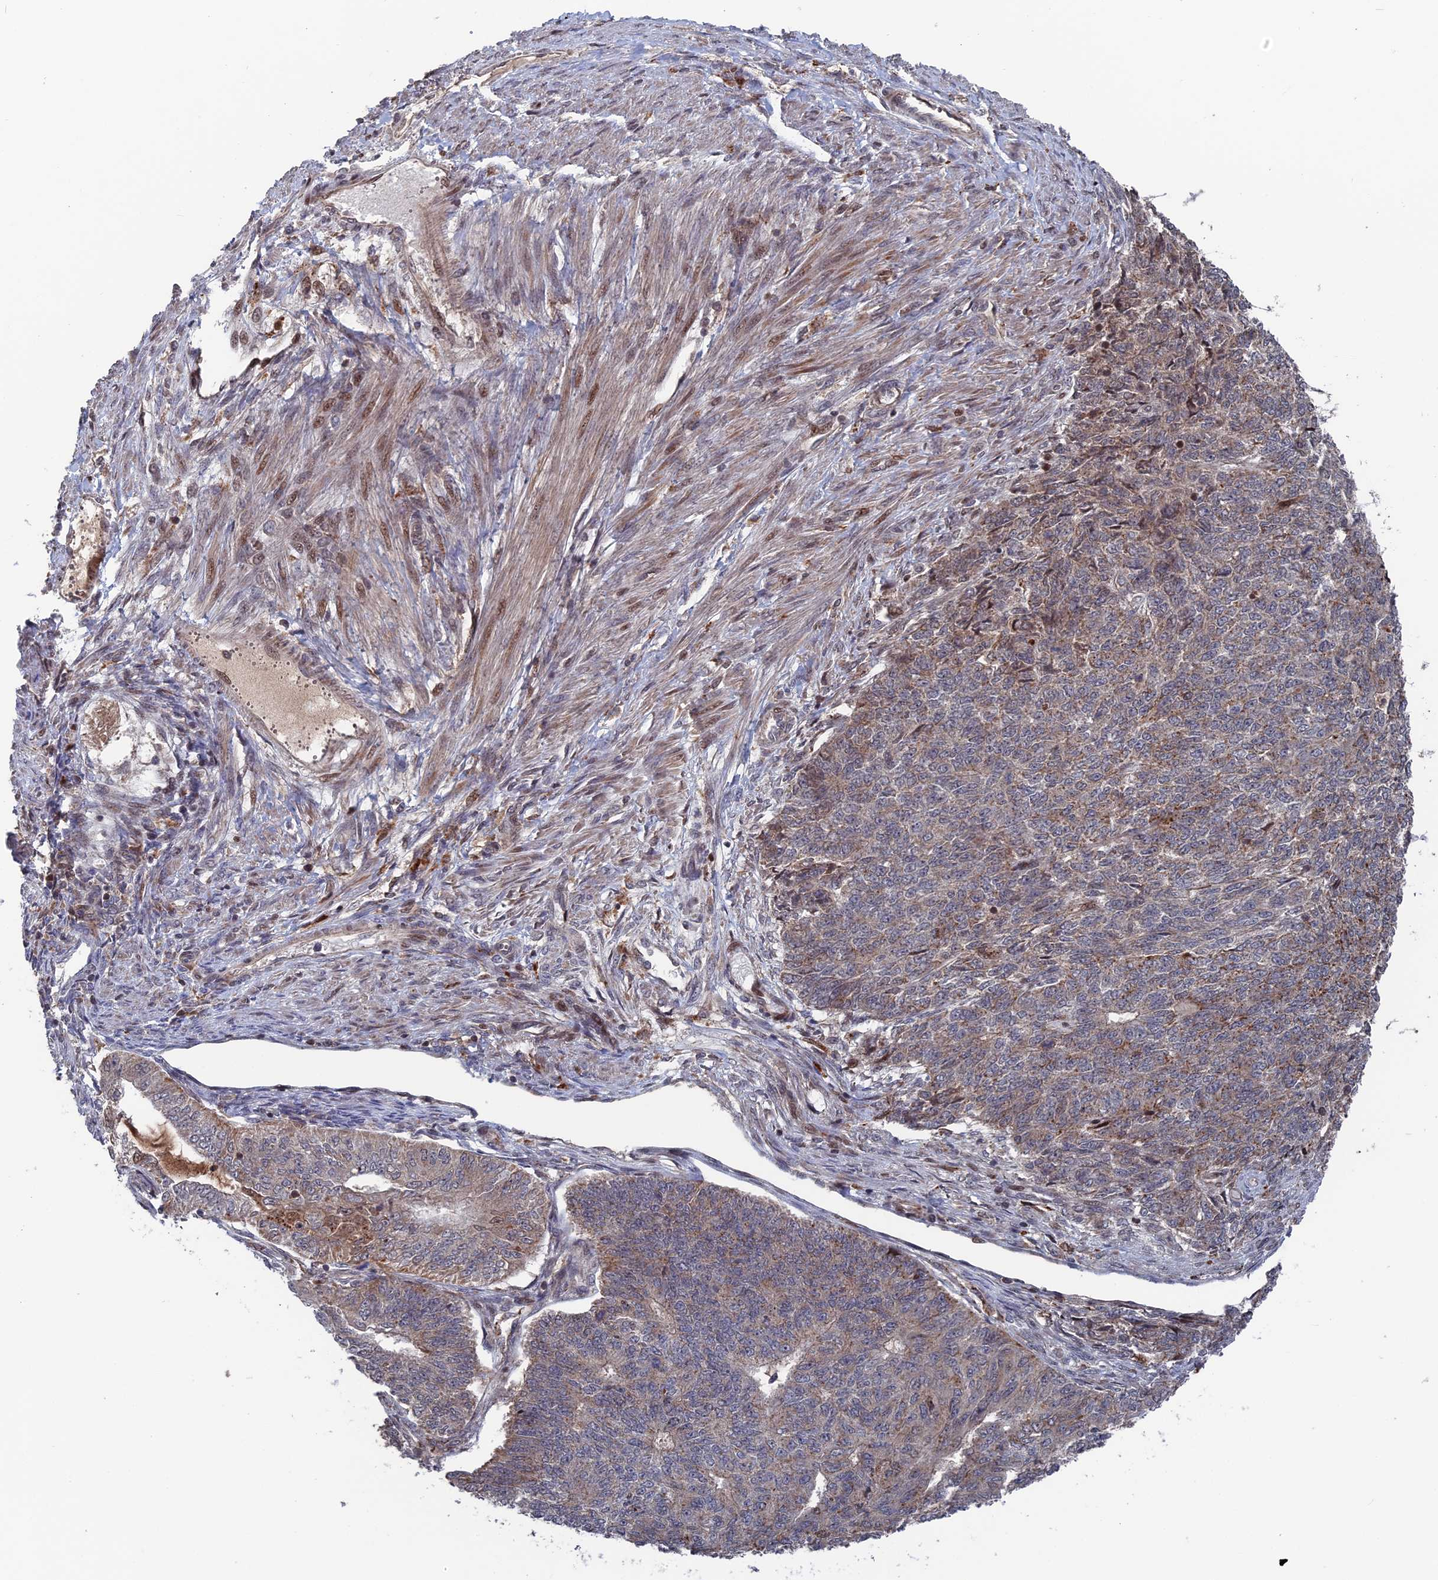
{"staining": {"intensity": "weak", "quantity": "<25%", "location": "cytoplasmic/membranous"}, "tissue": "endometrial cancer", "cell_type": "Tumor cells", "image_type": "cancer", "snomed": [{"axis": "morphology", "description": "Adenocarcinoma, NOS"}, {"axis": "topography", "description": "Endometrium"}], "caption": "IHC histopathology image of neoplastic tissue: adenocarcinoma (endometrial) stained with DAB shows no significant protein staining in tumor cells. (DAB immunohistochemistry (IHC) with hematoxylin counter stain).", "gene": "PLA2G15", "patient": {"sex": "female", "age": 32}}